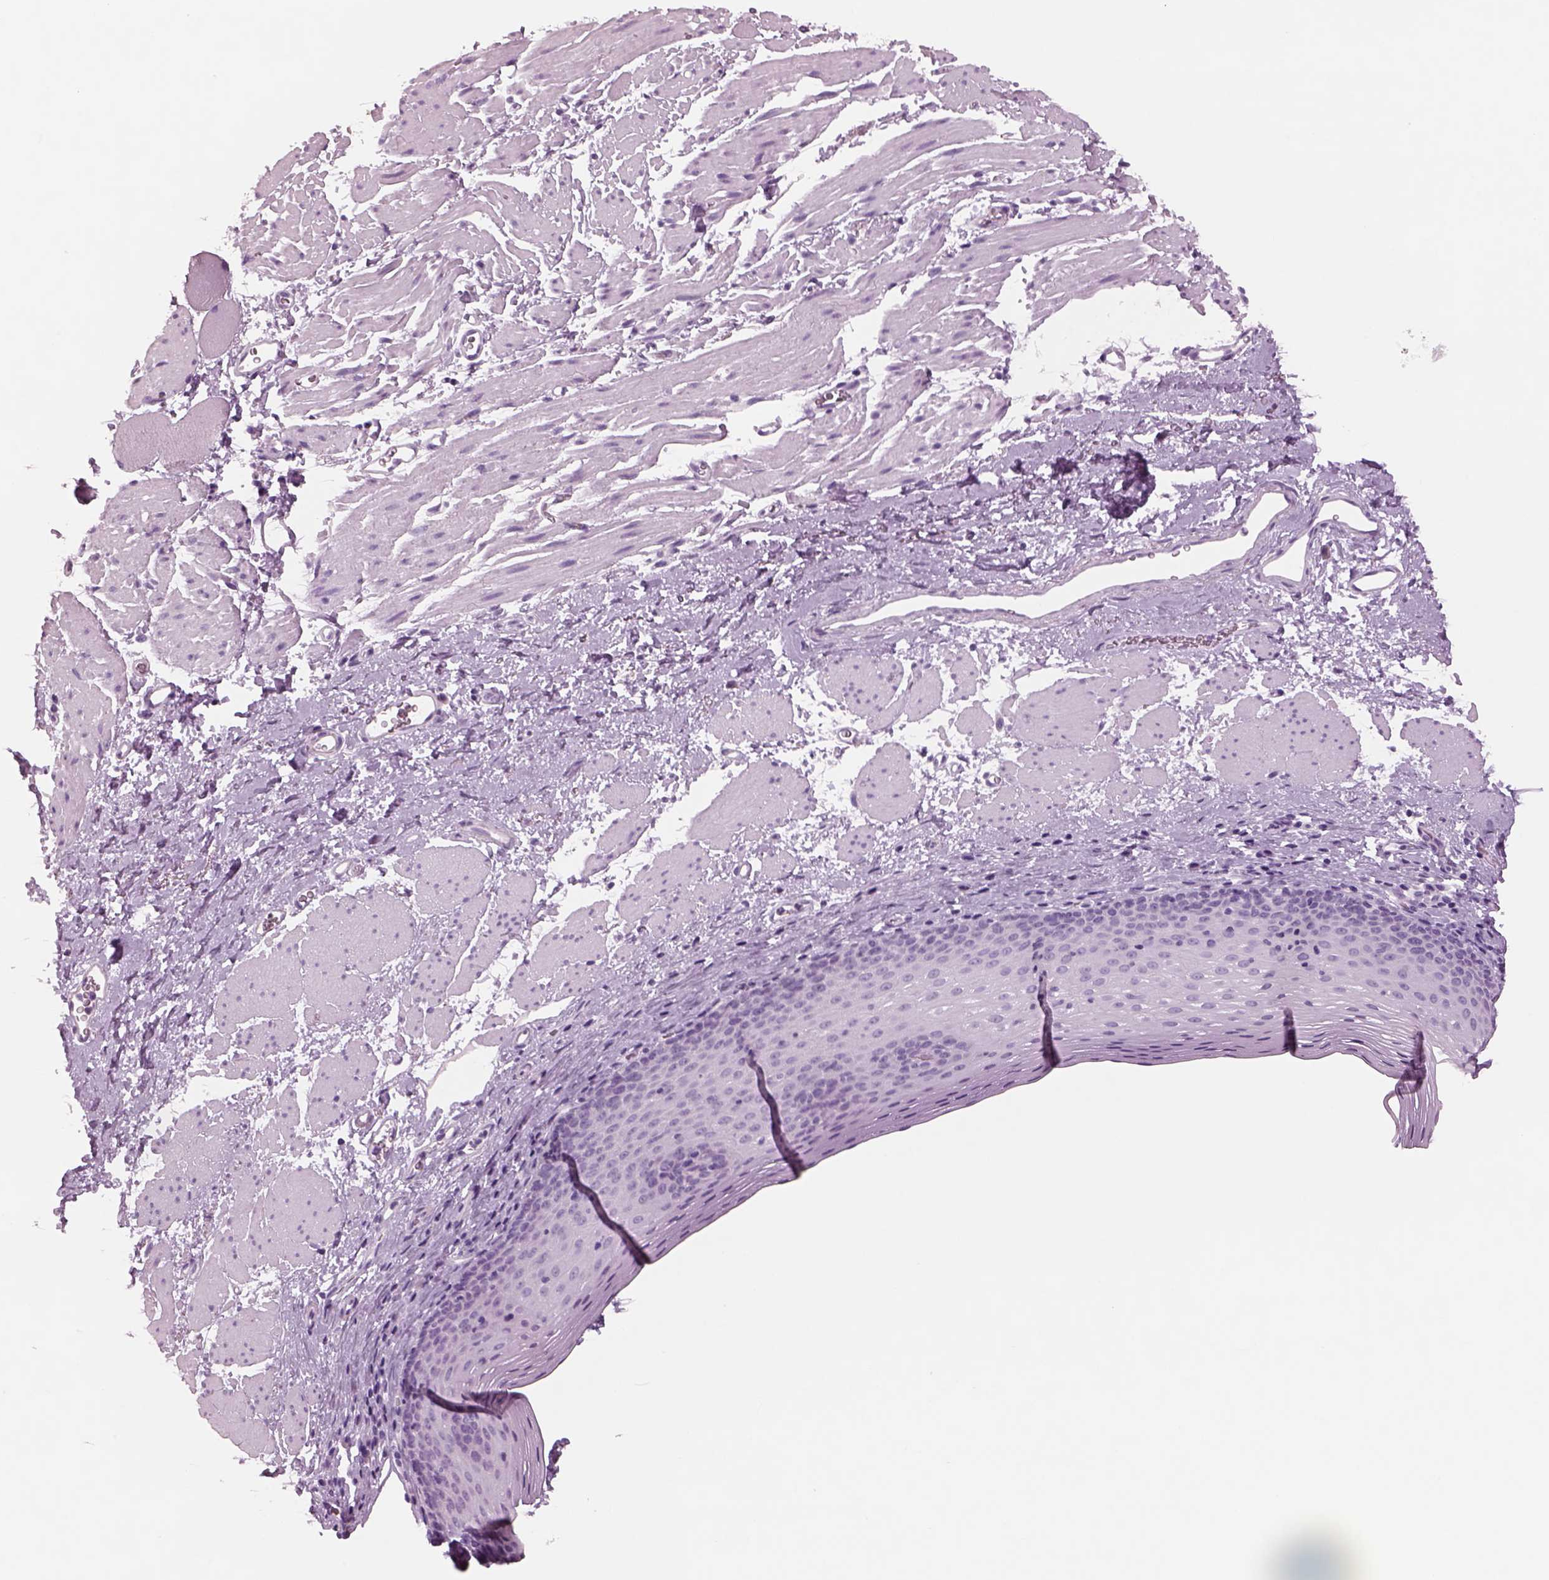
{"staining": {"intensity": "negative", "quantity": "none", "location": "none"}, "tissue": "esophagus", "cell_type": "Squamous epithelial cells", "image_type": "normal", "snomed": [{"axis": "morphology", "description": "Normal tissue, NOS"}, {"axis": "topography", "description": "Esophagus"}], "caption": "Immunohistochemical staining of unremarkable esophagus demonstrates no significant staining in squamous epithelial cells. (DAB immunohistochemistry (IHC) with hematoxylin counter stain).", "gene": "RHO", "patient": {"sex": "female", "age": 68}}